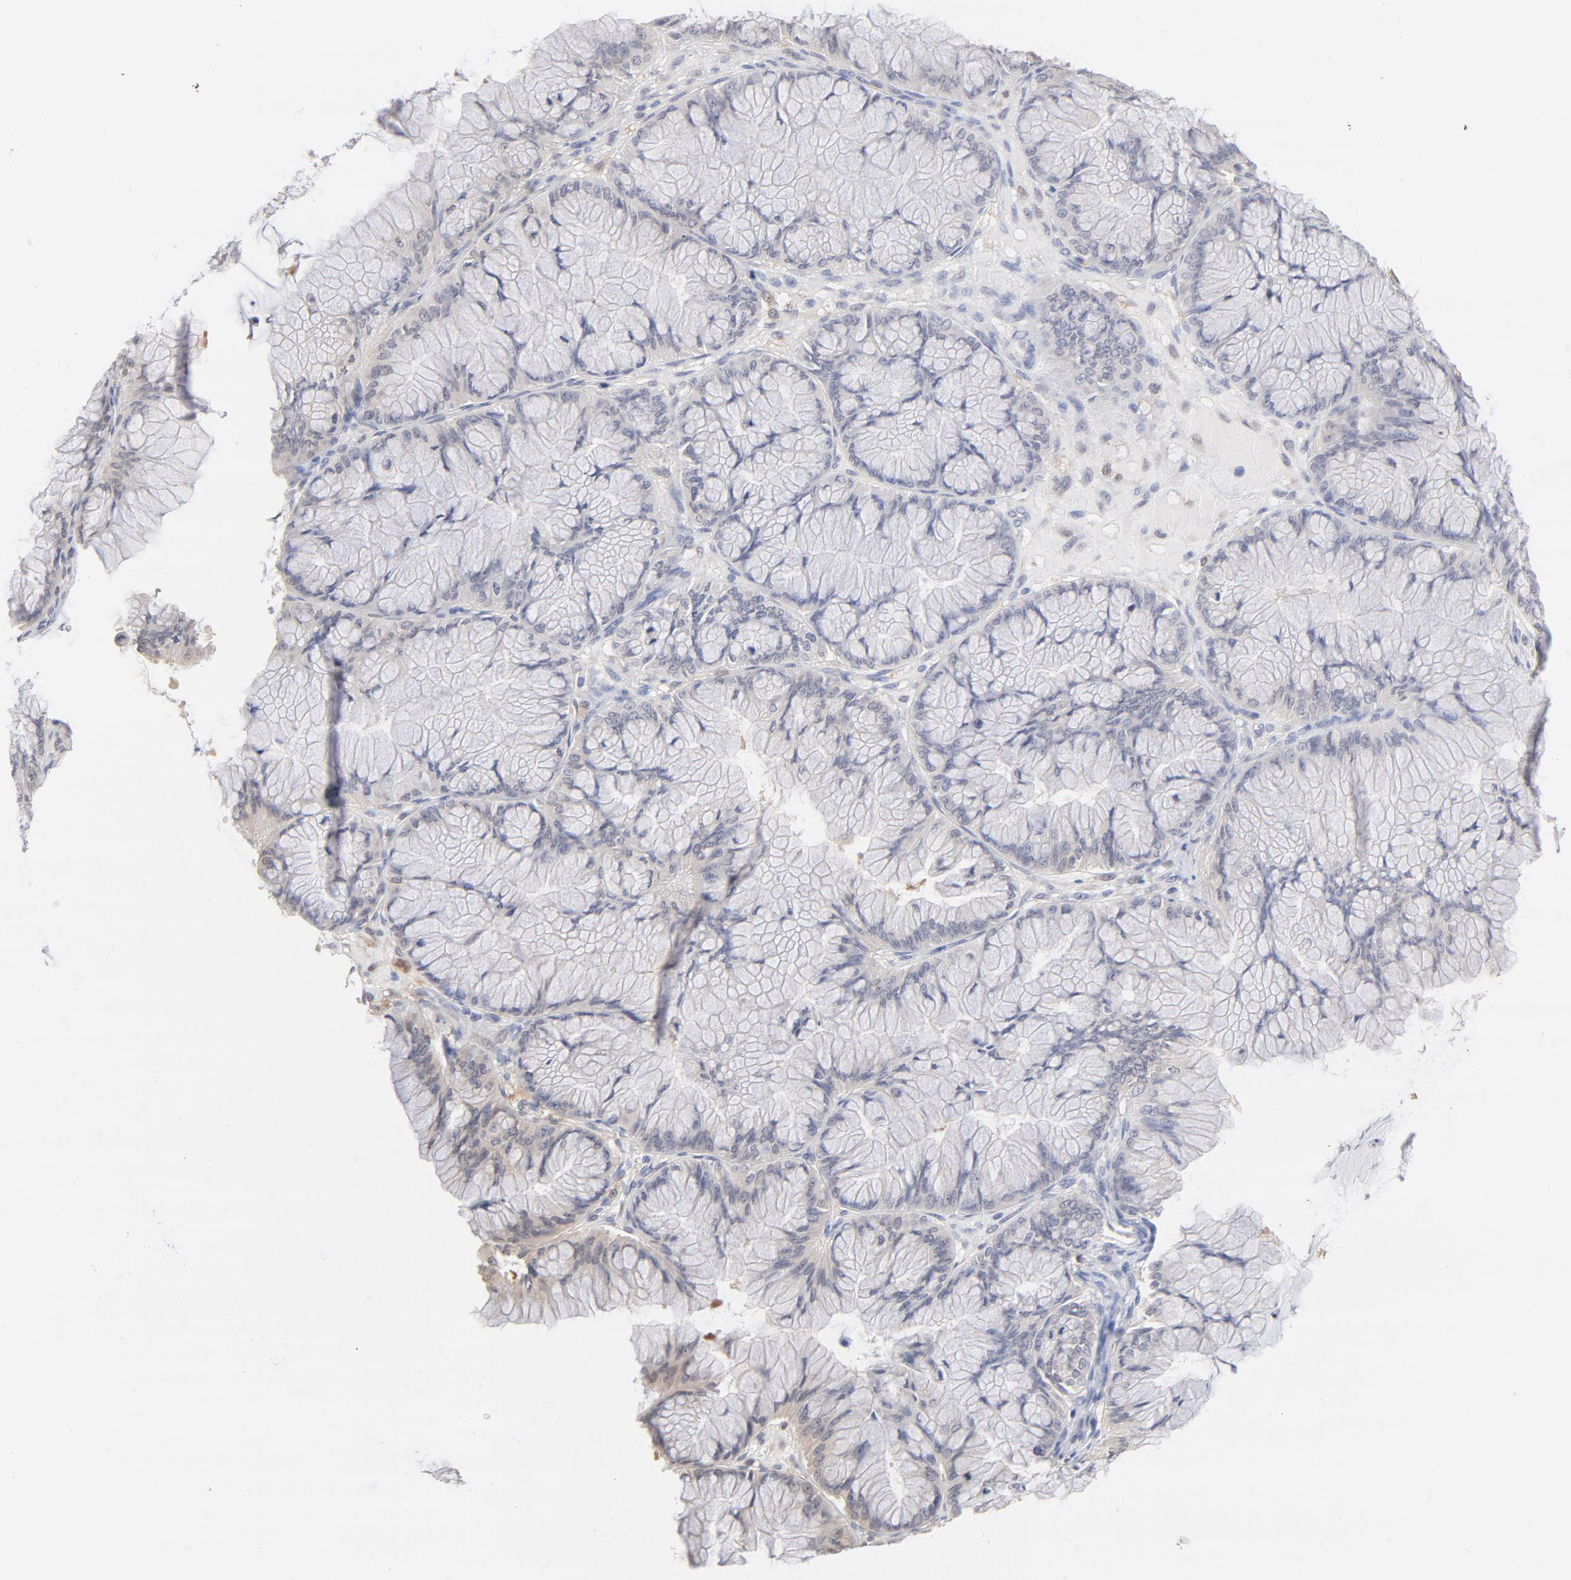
{"staining": {"intensity": "weak", "quantity": "<25%", "location": "cytoplasmic/membranous"}, "tissue": "ovarian cancer", "cell_type": "Tumor cells", "image_type": "cancer", "snomed": [{"axis": "morphology", "description": "Cystadenocarcinoma, mucinous, NOS"}, {"axis": "topography", "description": "Ovary"}], "caption": "IHC image of neoplastic tissue: human ovarian cancer (mucinous cystadenocarcinoma) stained with DAB shows no significant protein expression in tumor cells.", "gene": "MIF", "patient": {"sex": "female", "age": 63}}